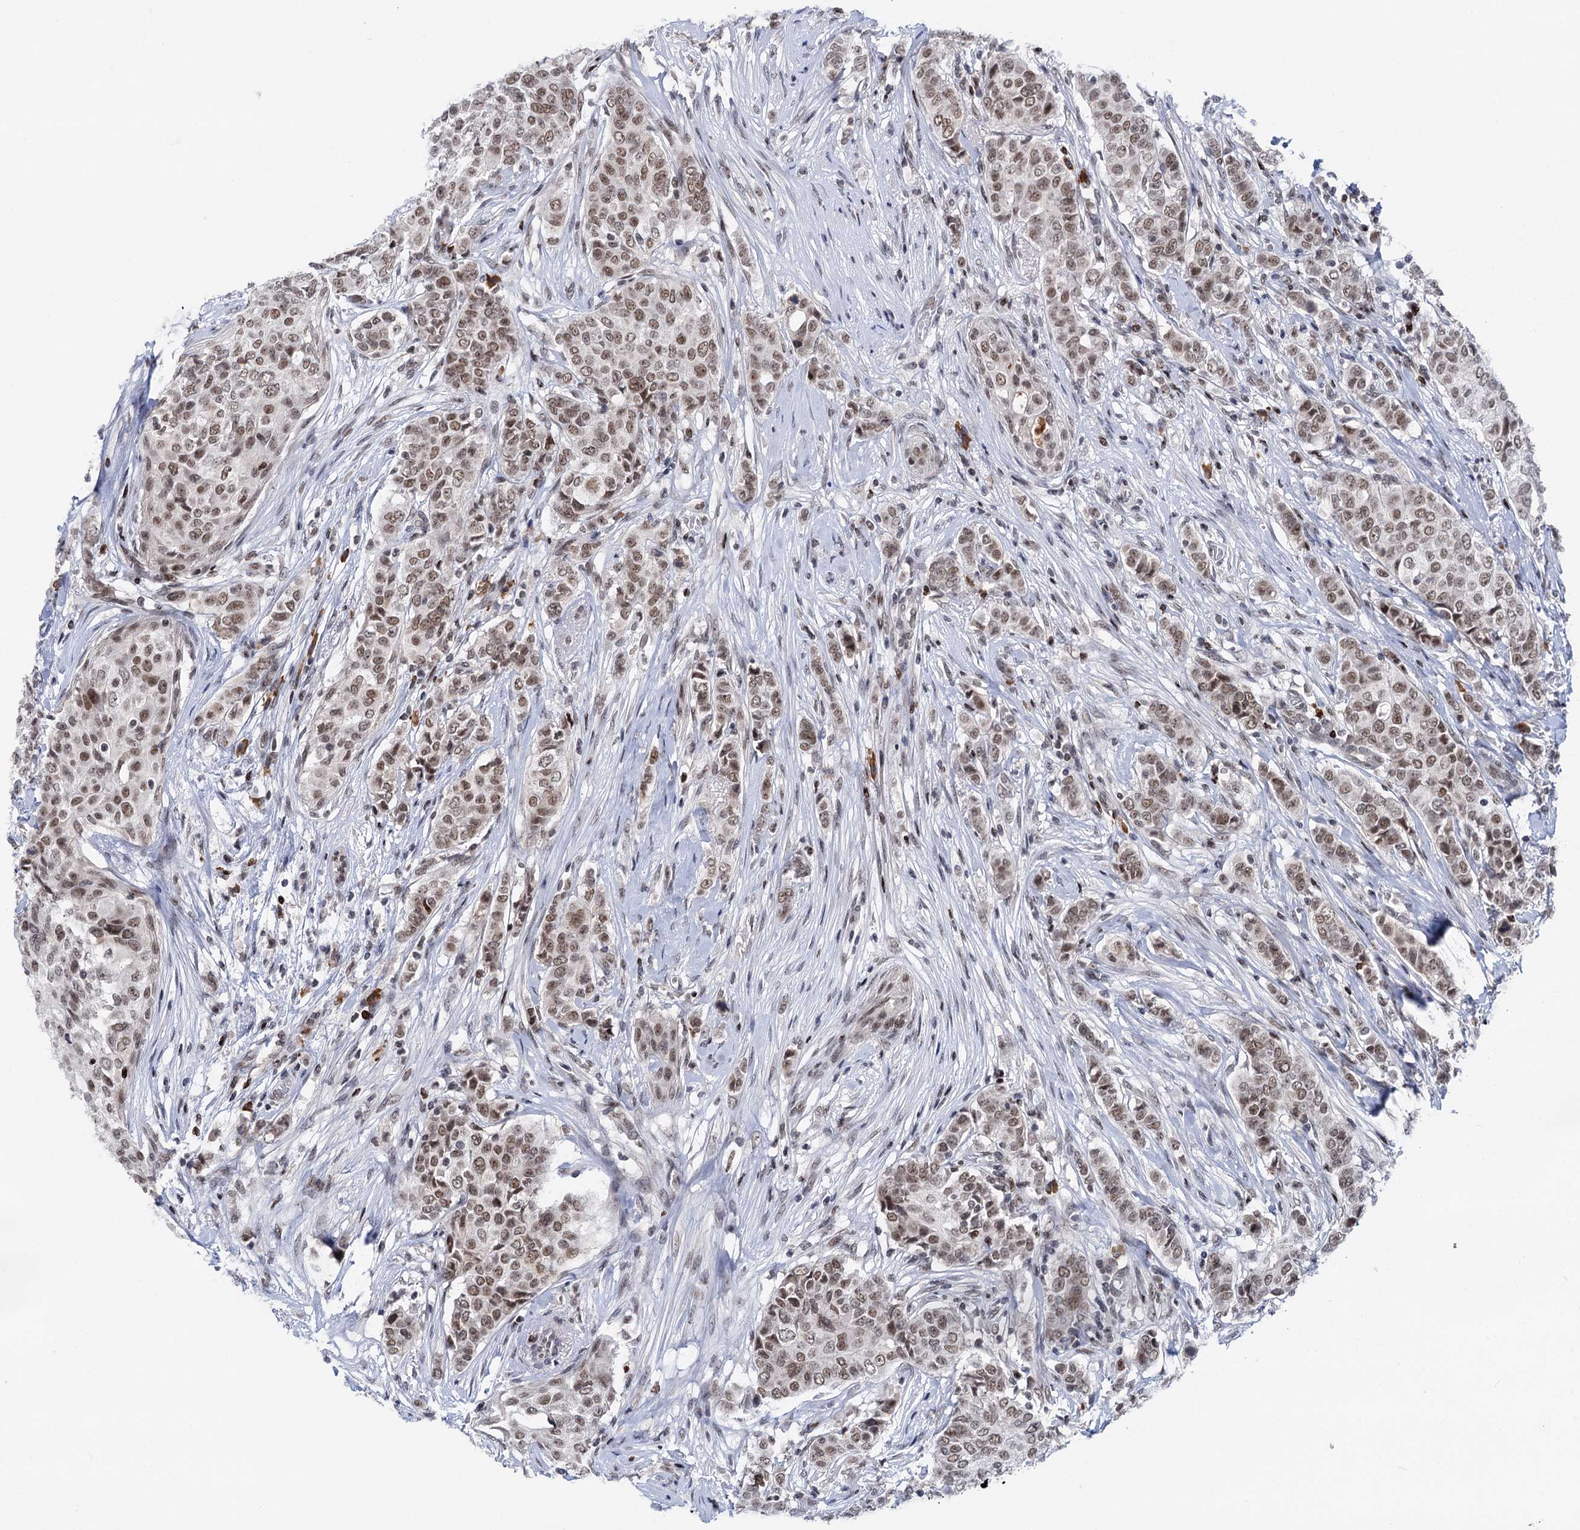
{"staining": {"intensity": "moderate", "quantity": ">75%", "location": "nuclear"}, "tissue": "breast cancer", "cell_type": "Tumor cells", "image_type": "cancer", "snomed": [{"axis": "morphology", "description": "Lobular carcinoma"}, {"axis": "topography", "description": "Breast"}], "caption": "Breast cancer stained for a protein displays moderate nuclear positivity in tumor cells.", "gene": "ZCCHC10", "patient": {"sex": "female", "age": 51}}